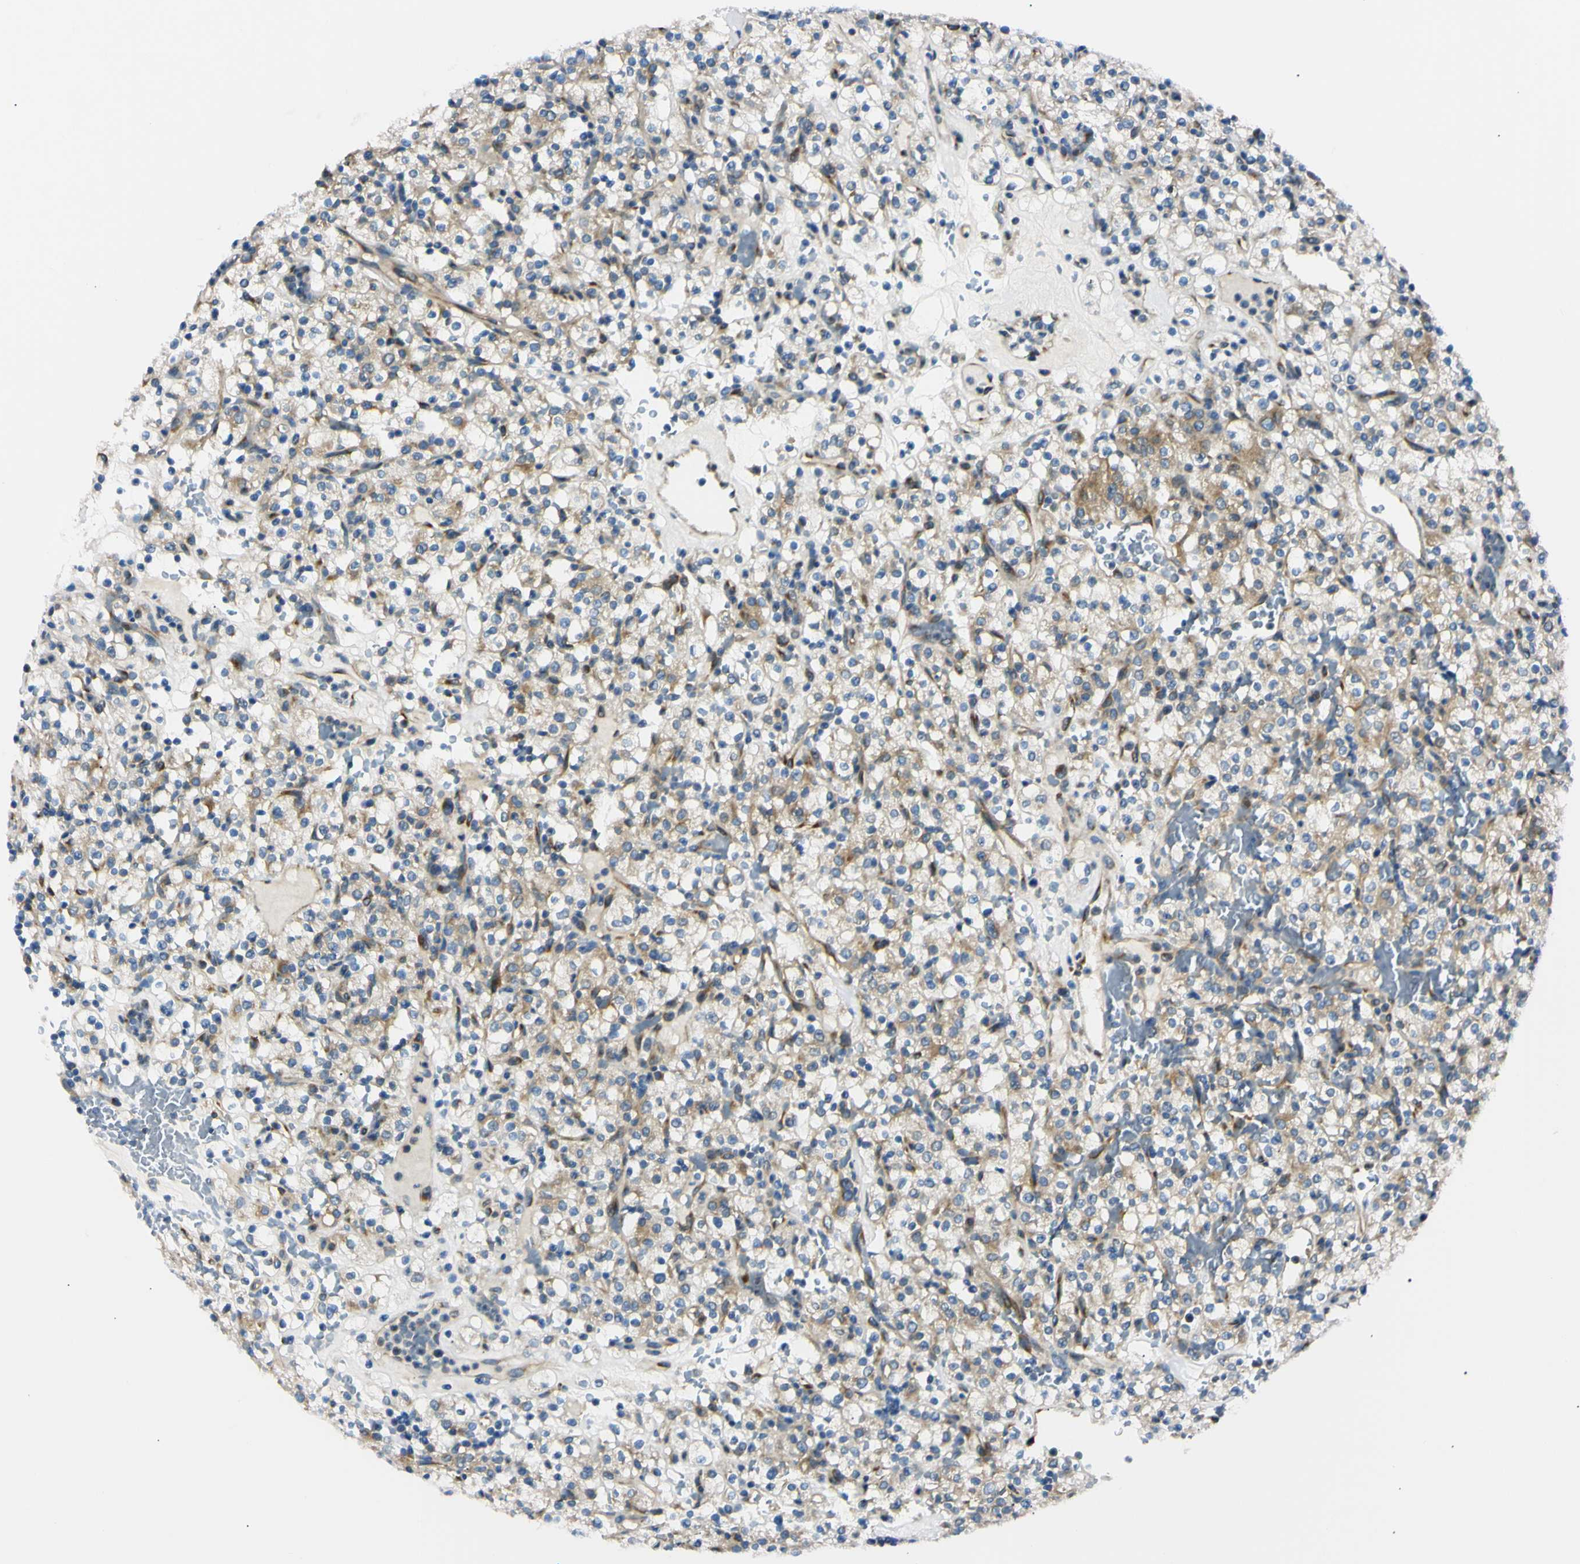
{"staining": {"intensity": "weak", "quantity": "25%-75%", "location": "cytoplasmic/membranous"}, "tissue": "renal cancer", "cell_type": "Tumor cells", "image_type": "cancer", "snomed": [{"axis": "morphology", "description": "Normal tissue, NOS"}, {"axis": "morphology", "description": "Adenocarcinoma, NOS"}, {"axis": "topography", "description": "Kidney"}], "caption": "Approximately 25%-75% of tumor cells in renal cancer (adenocarcinoma) exhibit weak cytoplasmic/membranous protein staining as visualized by brown immunohistochemical staining.", "gene": "IER3IP1", "patient": {"sex": "female", "age": 72}}